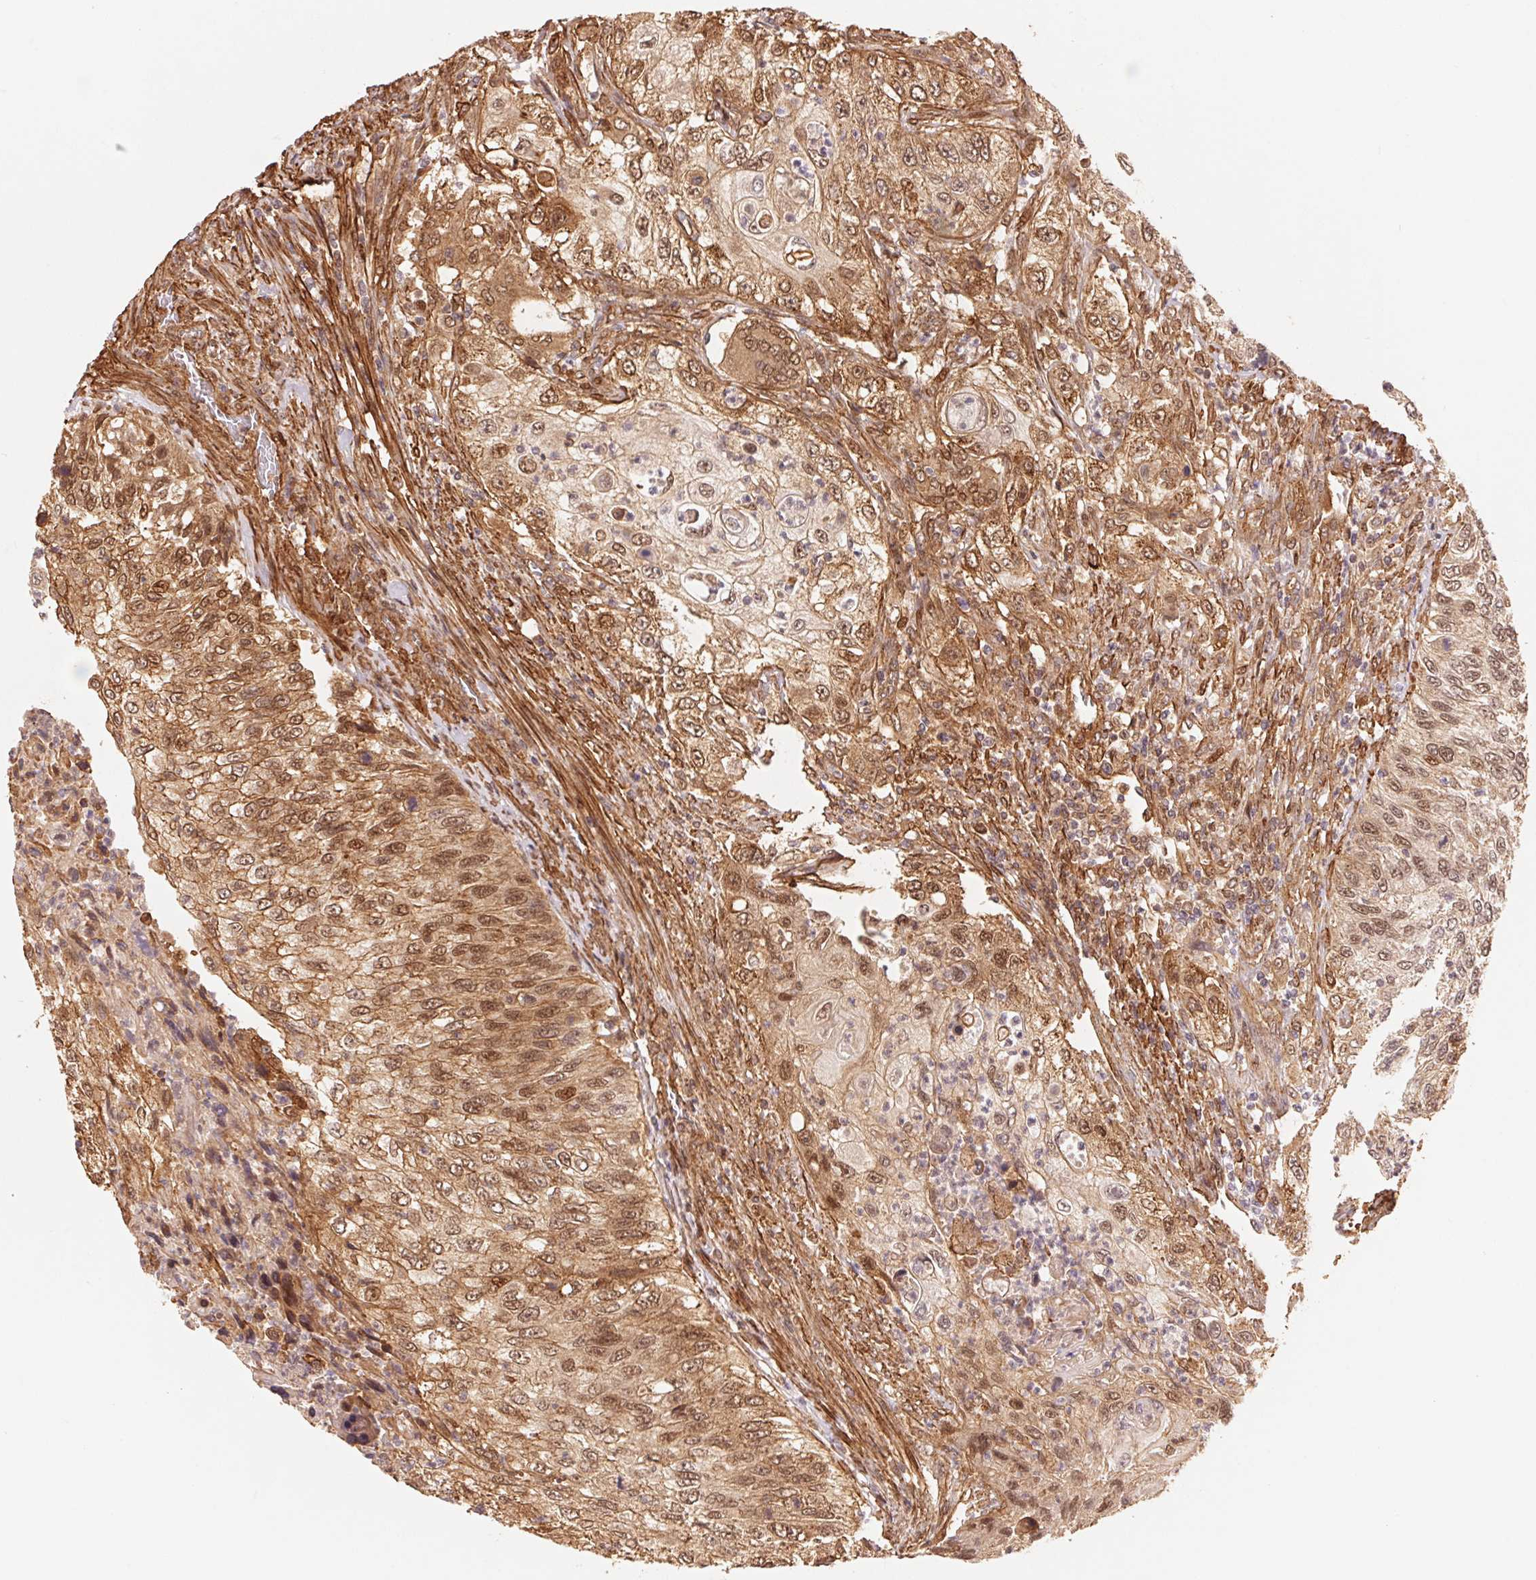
{"staining": {"intensity": "moderate", "quantity": ">75%", "location": "nuclear"}, "tissue": "urothelial cancer", "cell_type": "Tumor cells", "image_type": "cancer", "snomed": [{"axis": "morphology", "description": "Urothelial carcinoma, High grade"}, {"axis": "topography", "description": "Urinary bladder"}], "caption": "Immunohistochemistry image of urothelial carcinoma (high-grade) stained for a protein (brown), which reveals medium levels of moderate nuclear expression in approximately >75% of tumor cells.", "gene": "TNIP2", "patient": {"sex": "female", "age": 60}}